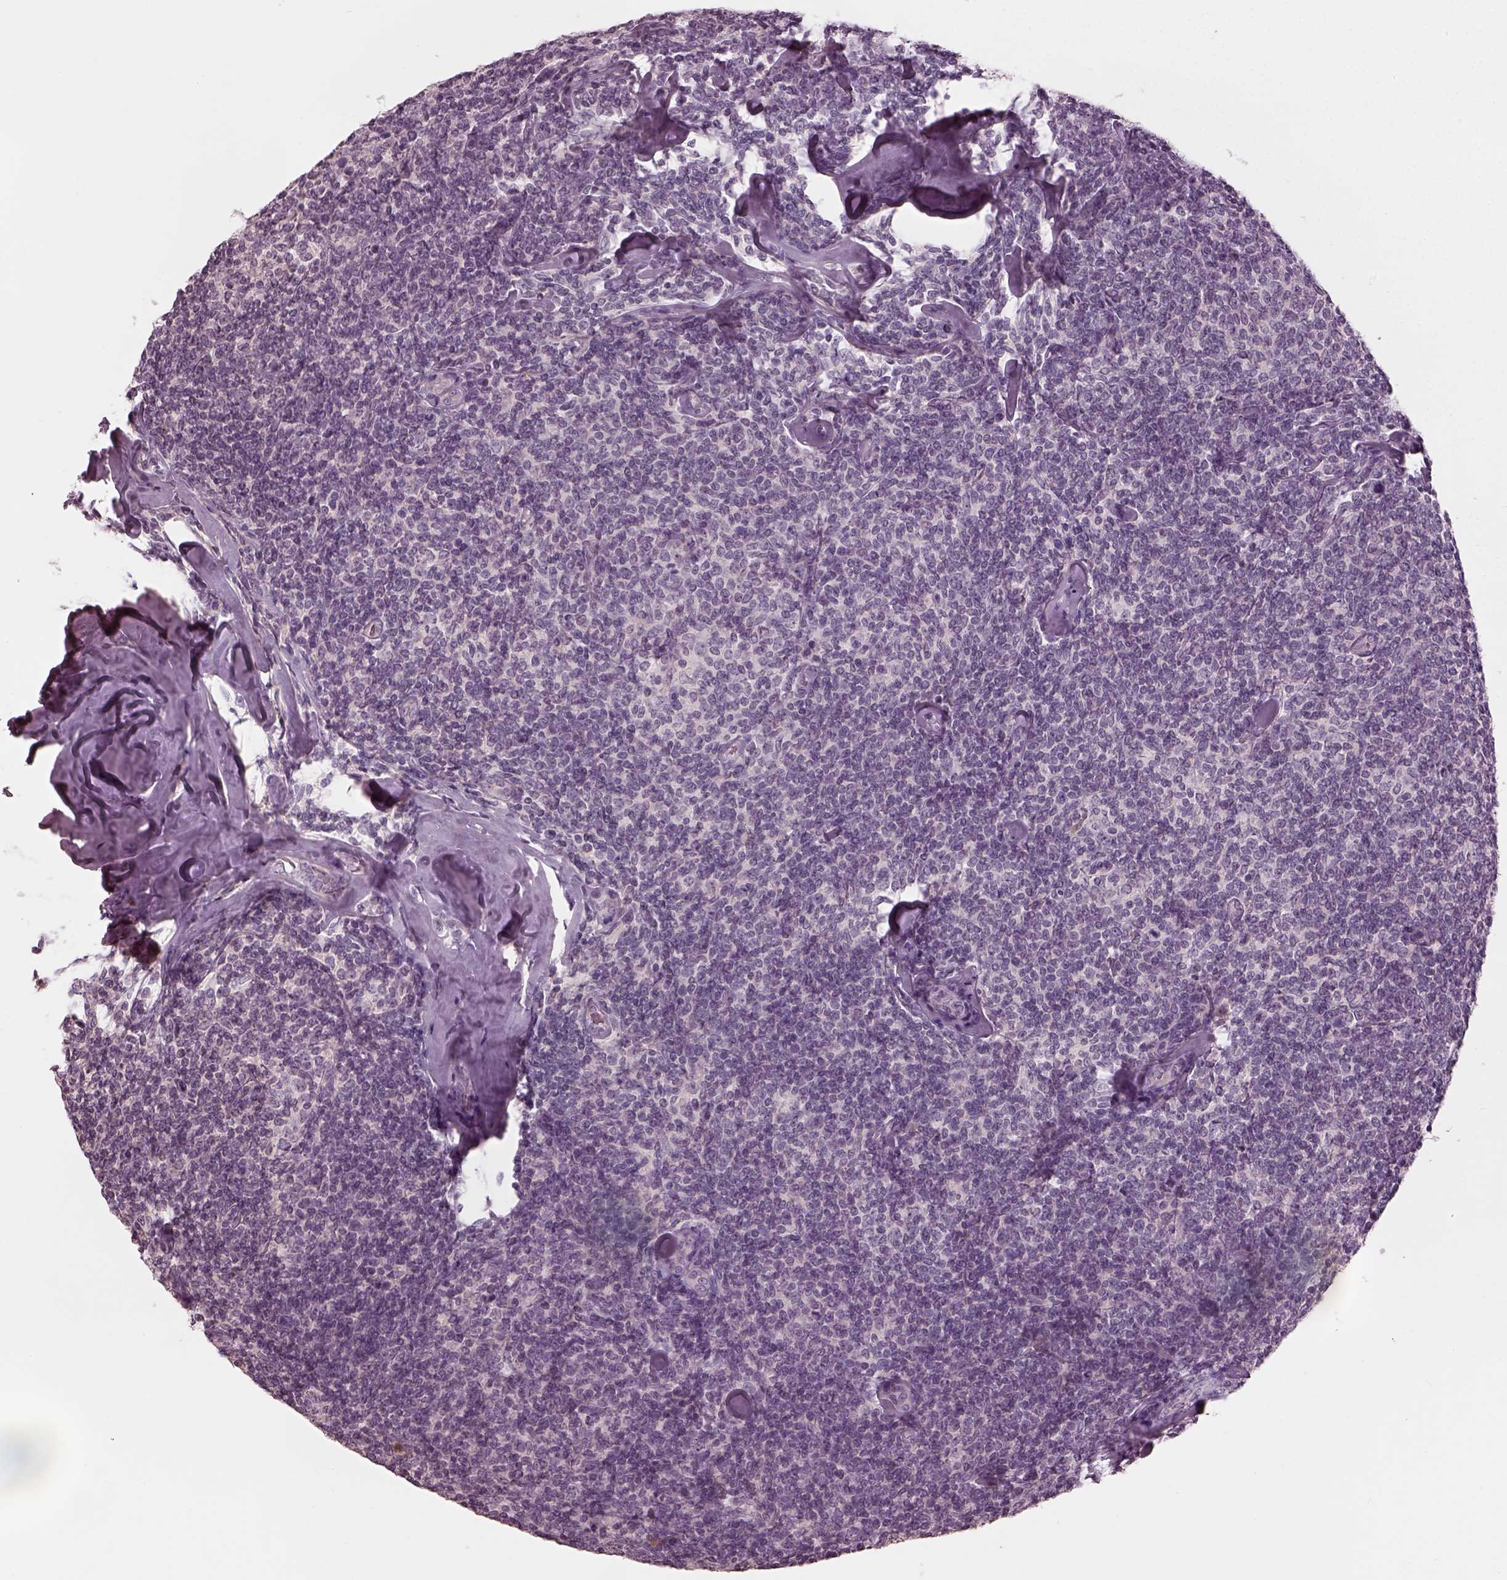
{"staining": {"intensity": "negative", "quantity": "none", "location": "none"}, "tissue": "lymphoma", "cell_type": "Tumor cells", "image_type": "cancer", "snomed": [{"axis": "morphology", "description": "Malignant lymphoma, non-Hodgkin's type, Low grade"}, {"axis": "topography", "description": "Lymph node"}], "caption": "Tumor cells show no significant staining in low-grade malignant lymphoma, non-Hodgkin's type.", "gene": "MIA", "patient": {"sex": "female", "age": 56}}